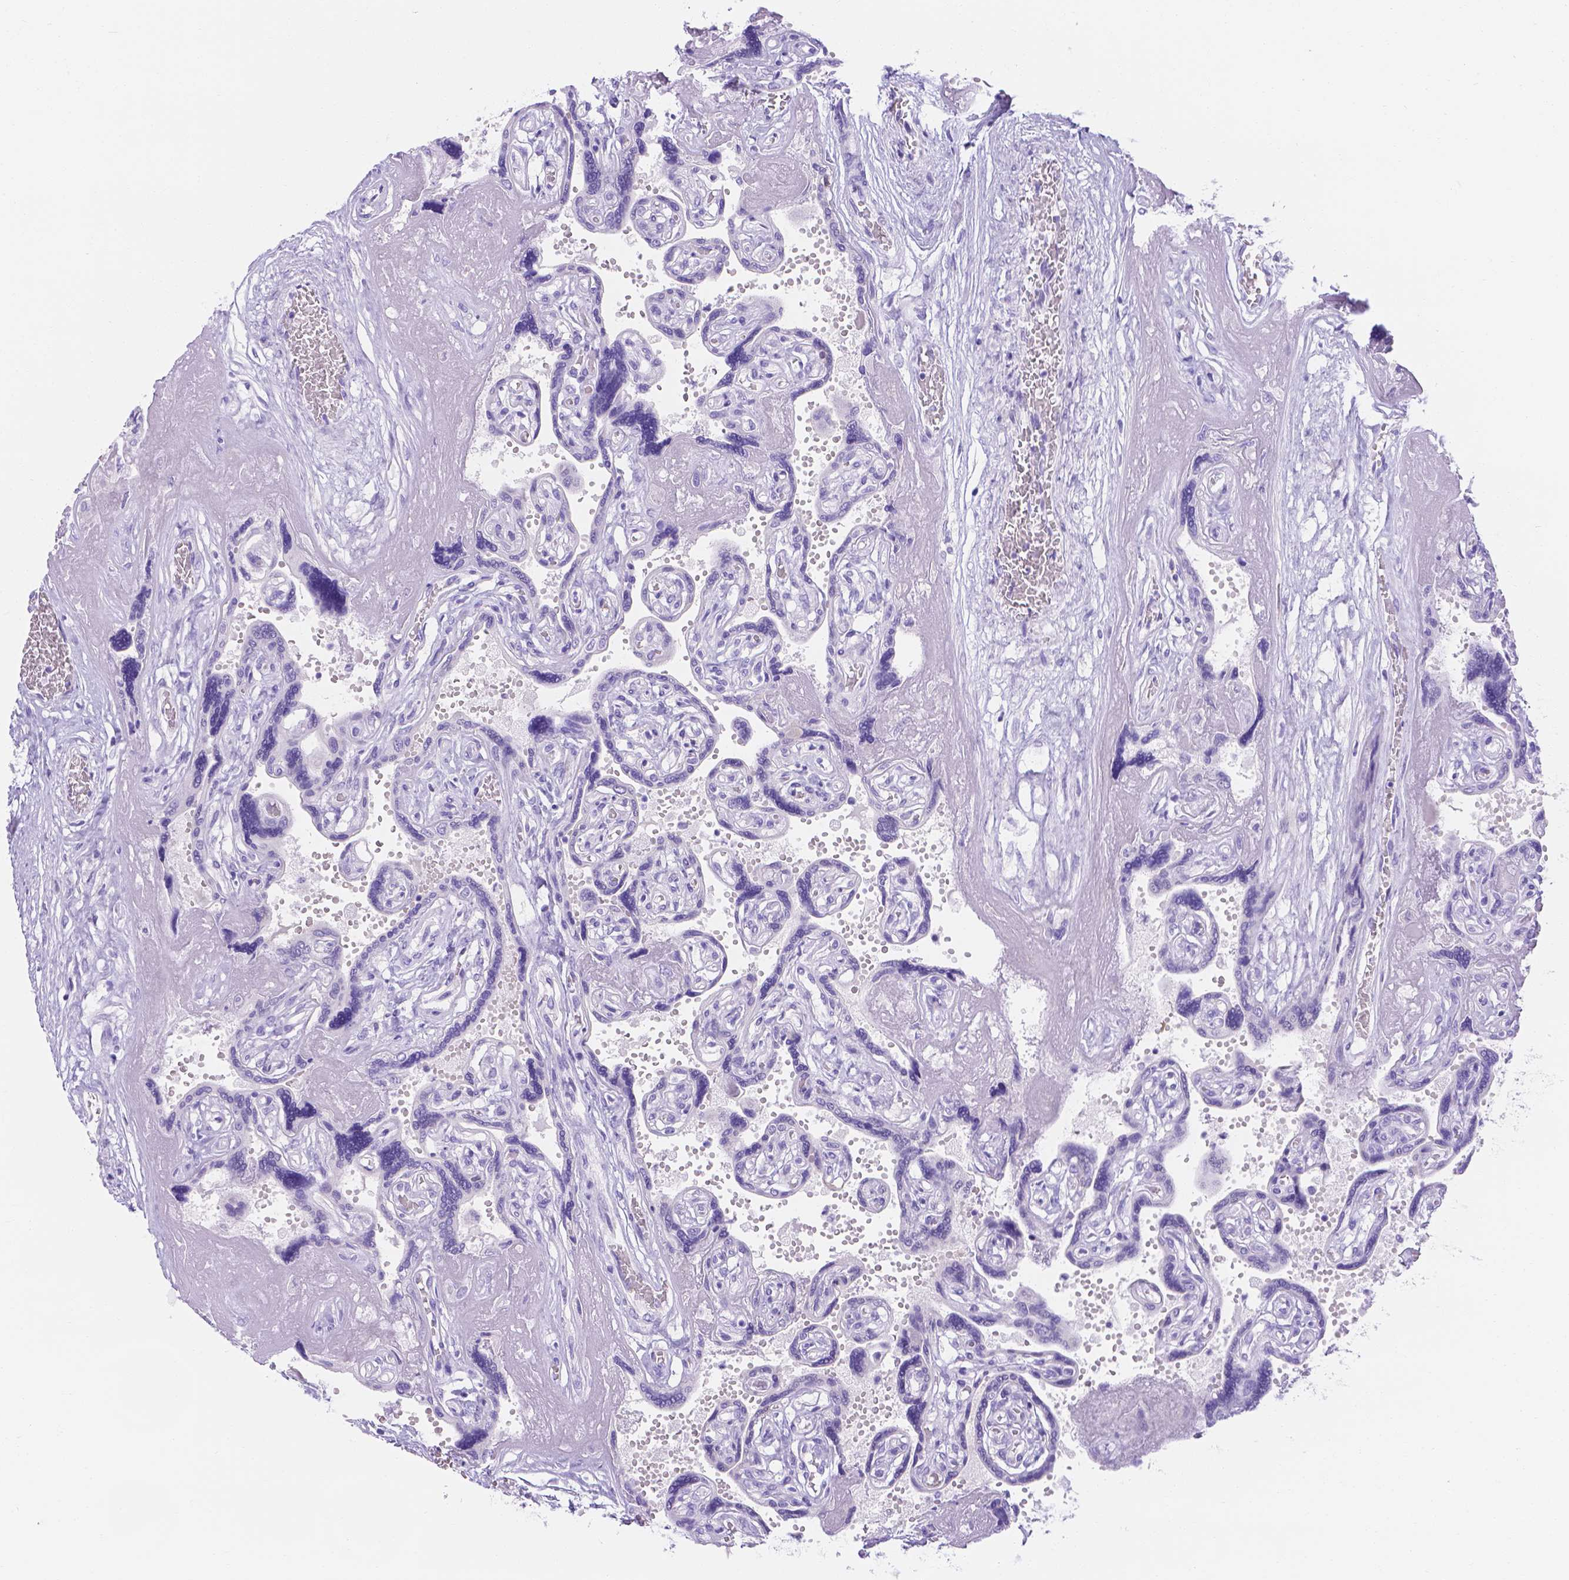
{"staining": {"intensity": "negative", "quantity": "none", "location": "none"}, "tissue": "placenta", "cell_type": "Decidual cells", "image_type": "normal", "snomed": [{"axis": "morphology", "description": "Normal tissue, NOS"}, {"axis": "topography", "description": "Placenta"}], "caption": "Immunohistochemistry (IHC) of normal human placenta displays no staining in decidual cells. (DAB immunohistochemistry, high magnification).", "gene": "MLN", "patient": {"sex": "female", "age": 32}}